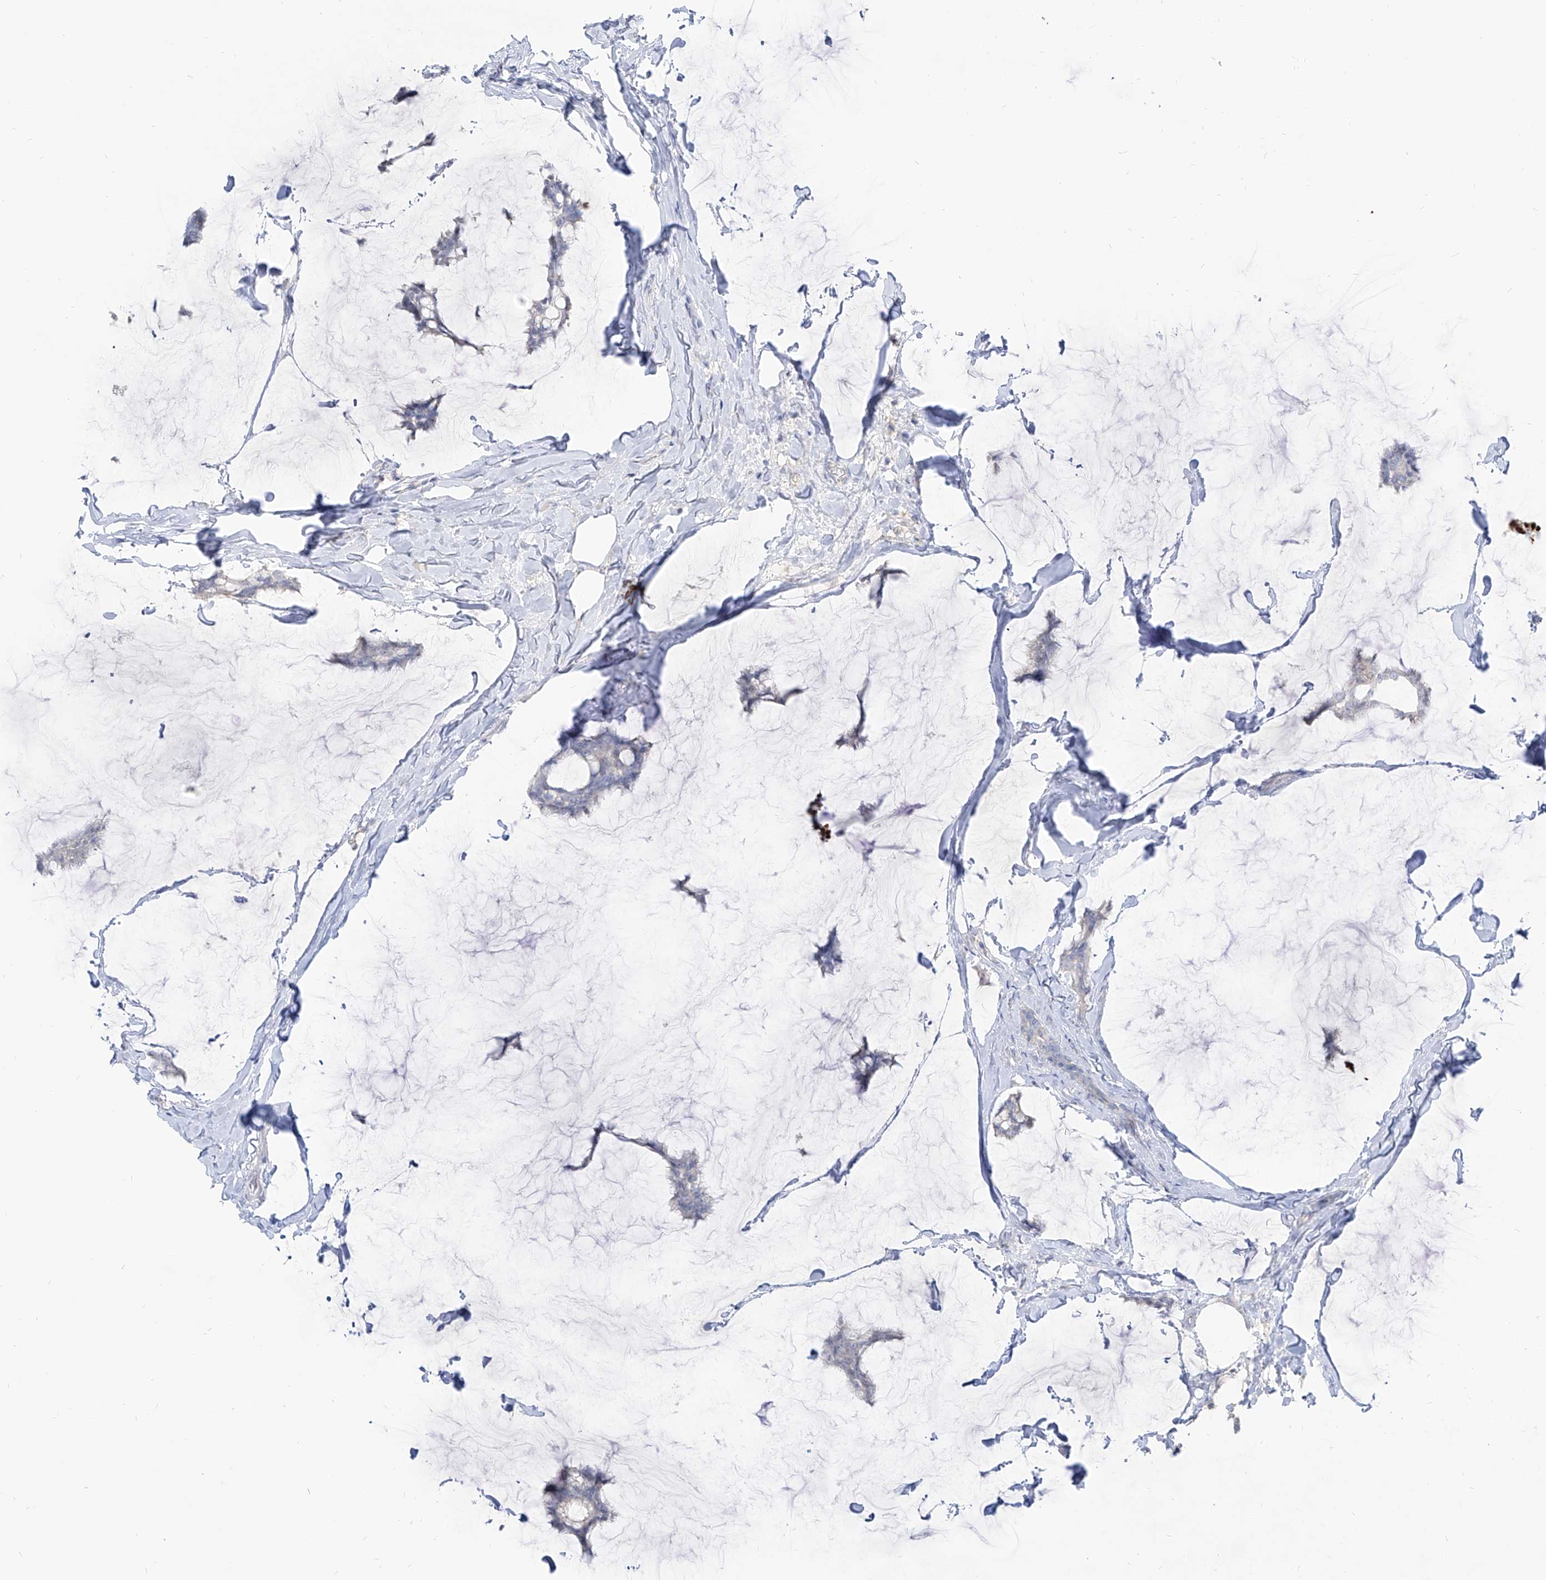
{"staining": {"intensity": "negative", "quantity": "none", "location": "none"}, "tissue": "breast cancer", "cell_type": "Tumor cells", "image_type": "cancer", "snomed": [{"axis": "morphology", "description": "Duct carcinoma"}, {"axis": "topography", "description": "Breast"}], "caption": "A micrograph of human breast invasive ductal carcinoma is negative for staining in tumor cells.", "gene": "RBFOX3", "patient": {"sex": "female", "age": 93}}